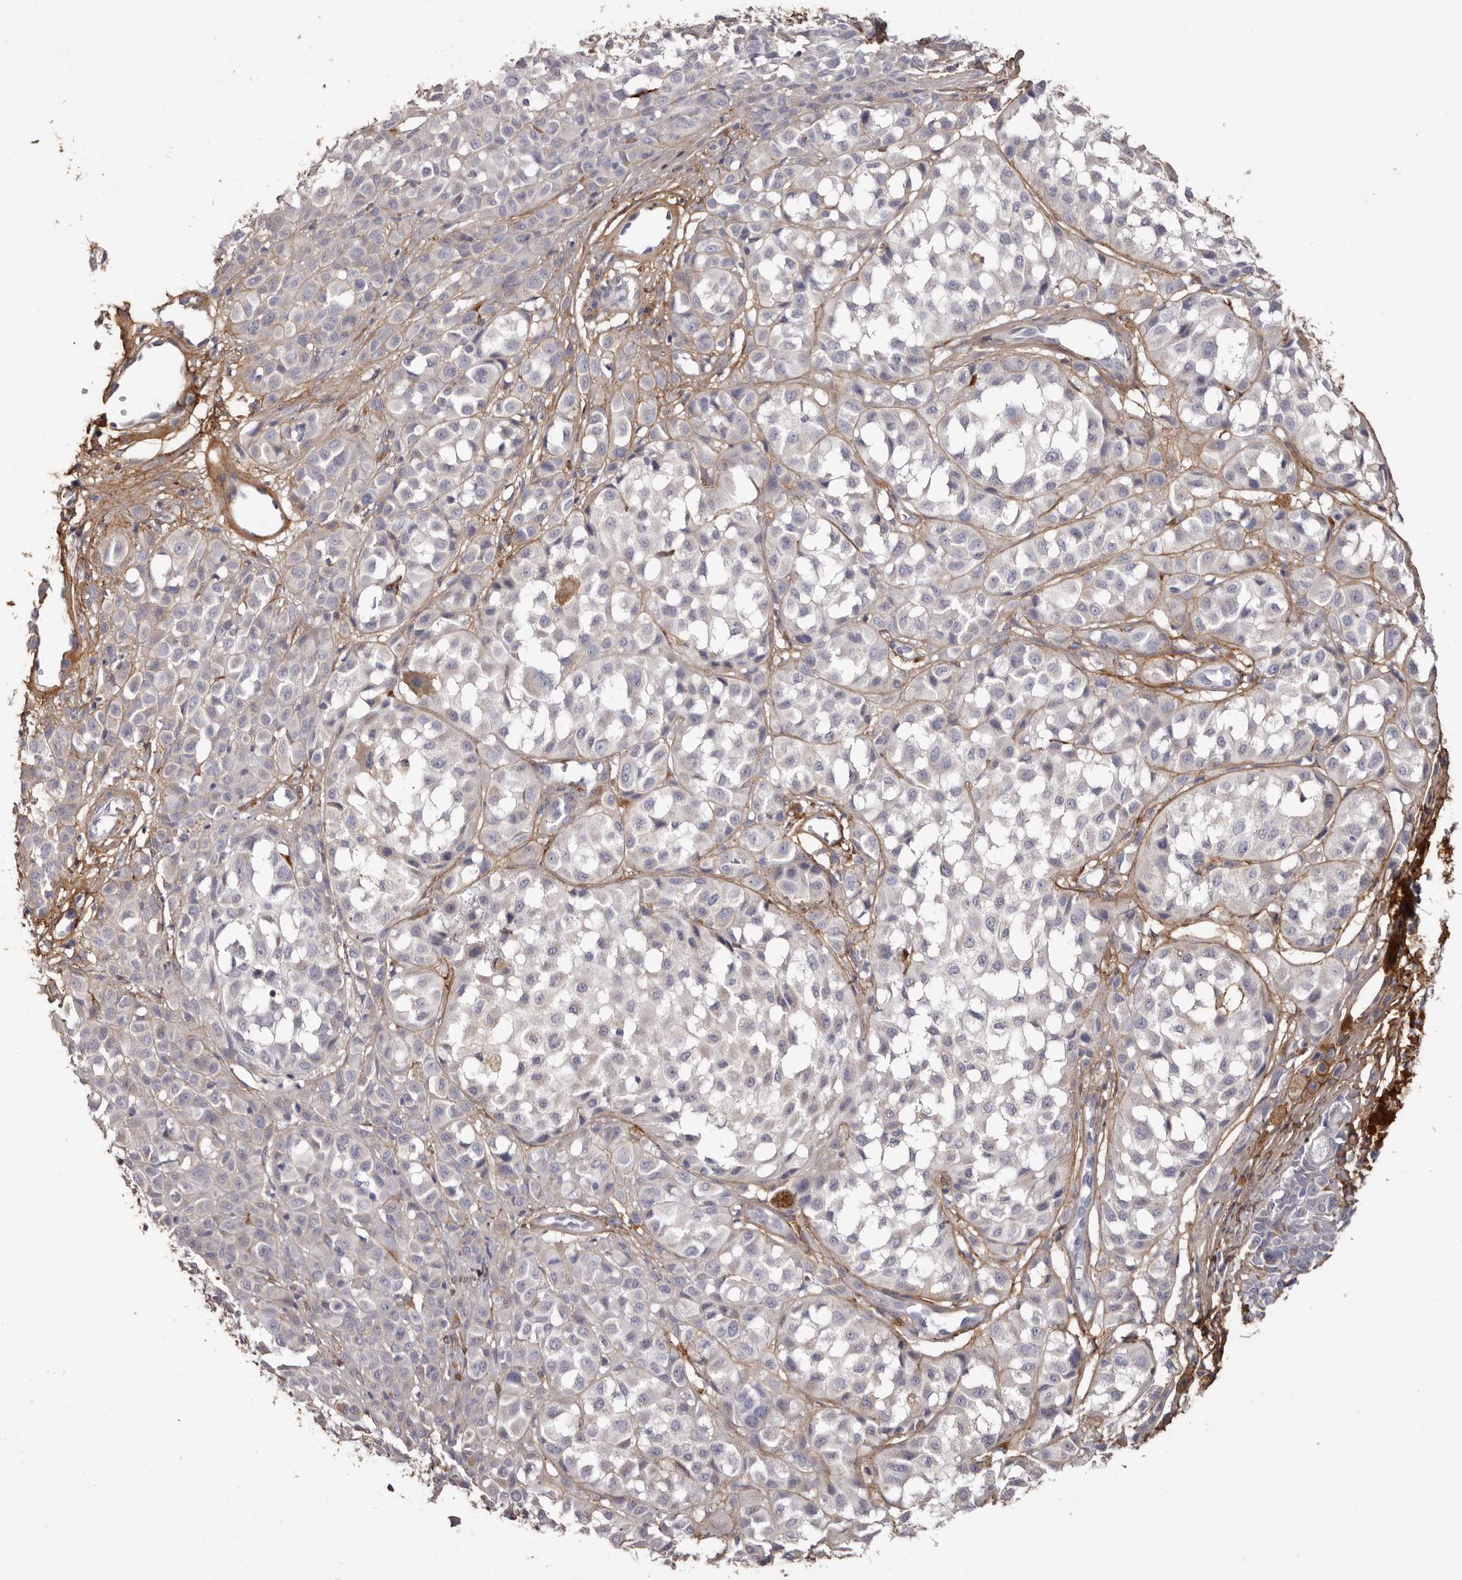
{"staining": {"intensity": "negative", "quantity": "none", "location": "none"}, "tissue": "melanoma", "cell_type": "Tumor cells", "image_type": "cancer", "snomed": [{"axis": "morphology", "description": "Malignant melanoma, NOS"}, {"axis": "topography", "description": "Skin of leg"}], "caption": "Immunohistochemistry (IHC) histopathology image of neoplastic tissue: malignant melanoma stained with DAB demonstrates no significant protein positivity in tumor cells.", "gene": "COL6A1", "patient": {"sex": "female", "age": 72}}